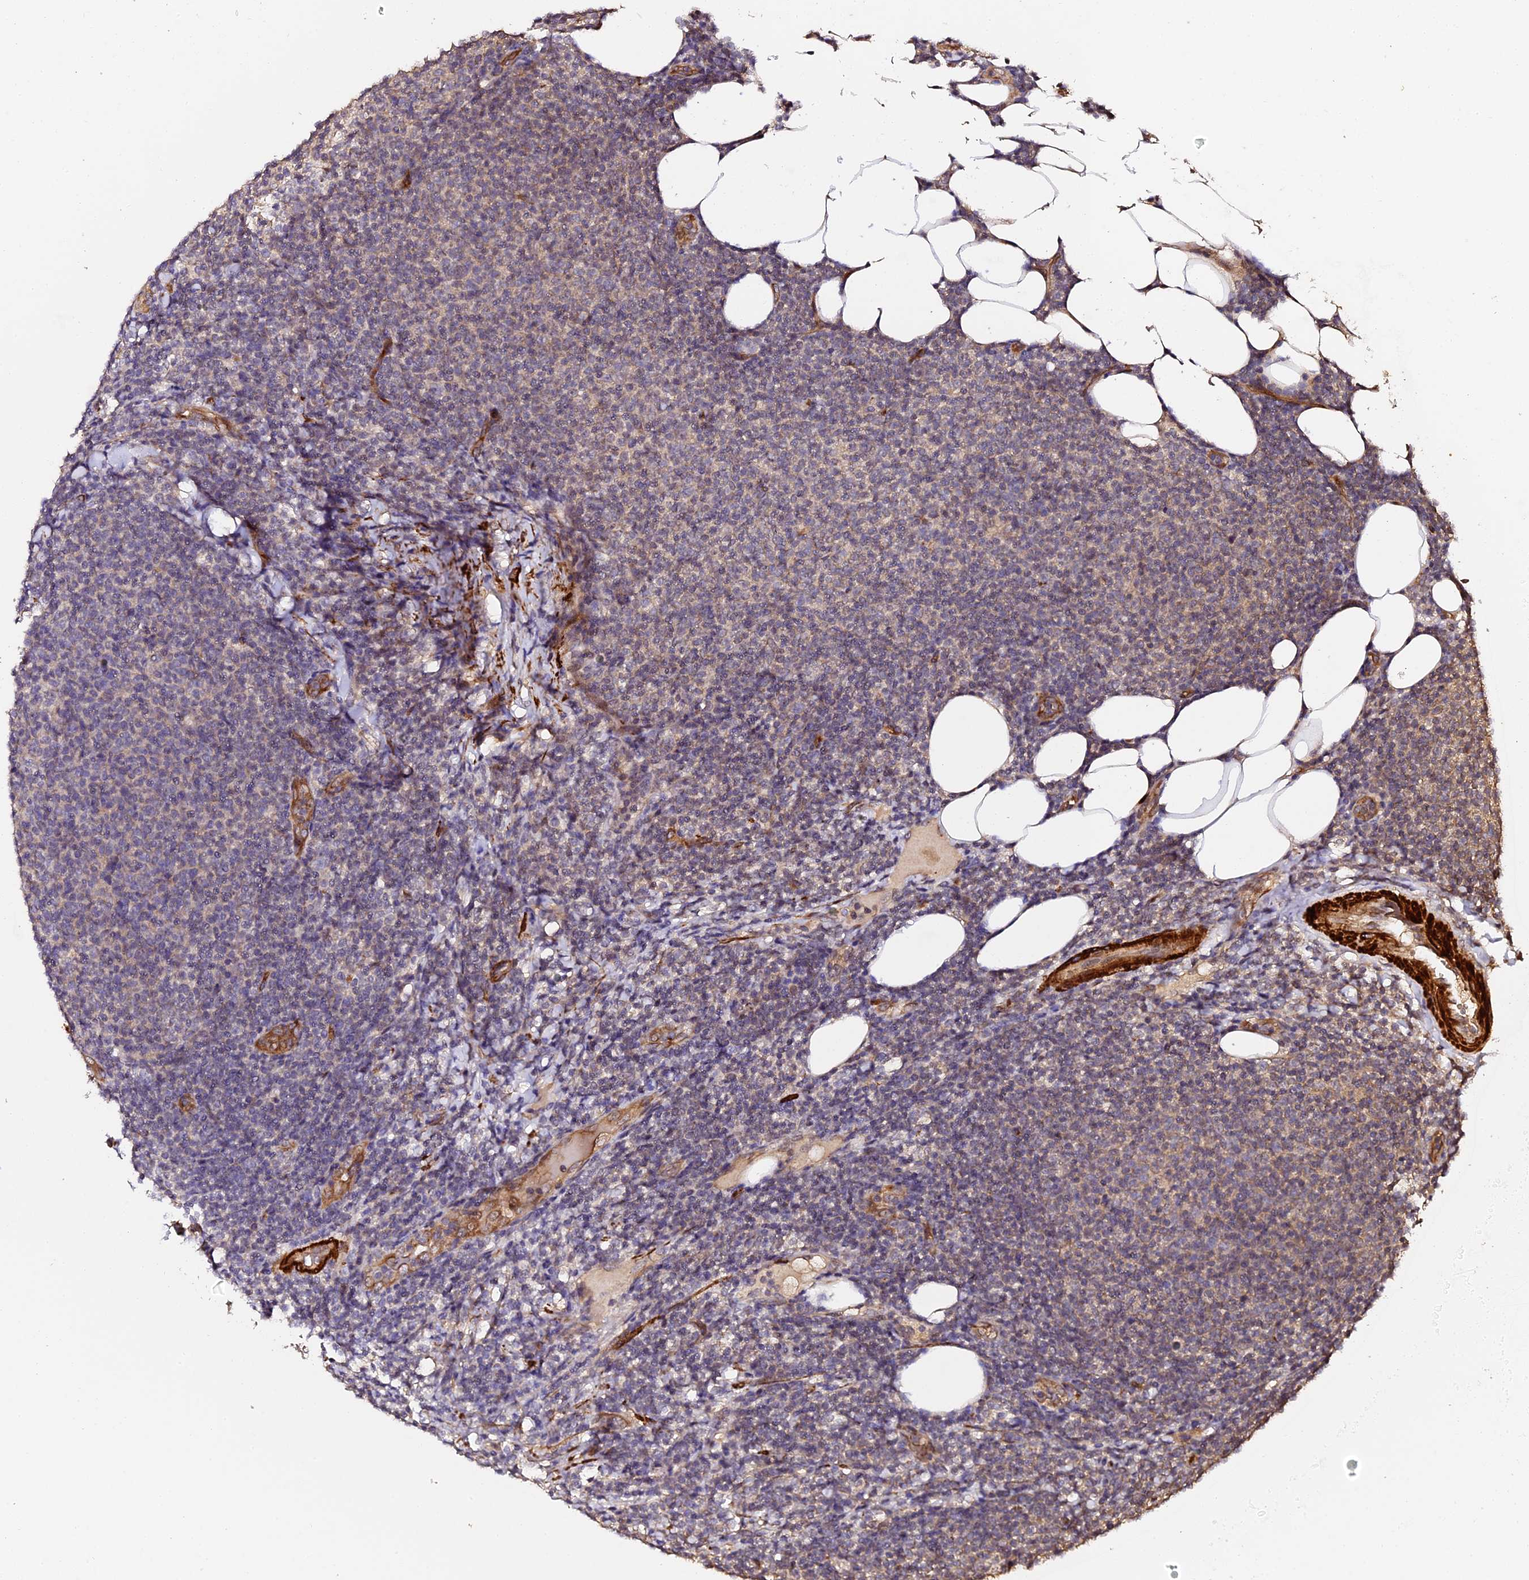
{"staining": {"intensity": "weak", "quantity": "<25%", "location": "cytoplasmic/membranous"}, "tissue": "lymphoma", "cell_type": "Tumor cells", "image_type": "cancer", "snomed": [{"axis": "morphology", "description": "Malignant lymphoma, non-Hodgkin's type, Low grade"}, {"axis": "topography", "description": "Lymph node"}], "caption": "High power microscopy histopathology image of an IHC photomicrograph of lymphoma, revealing no significant staining in tumor cells. (Immunohistochemistry (ihc), brightfield microscopy, high magnification).", "gene": "TDO2", "patient": {"sex": "male", "age": 66}}